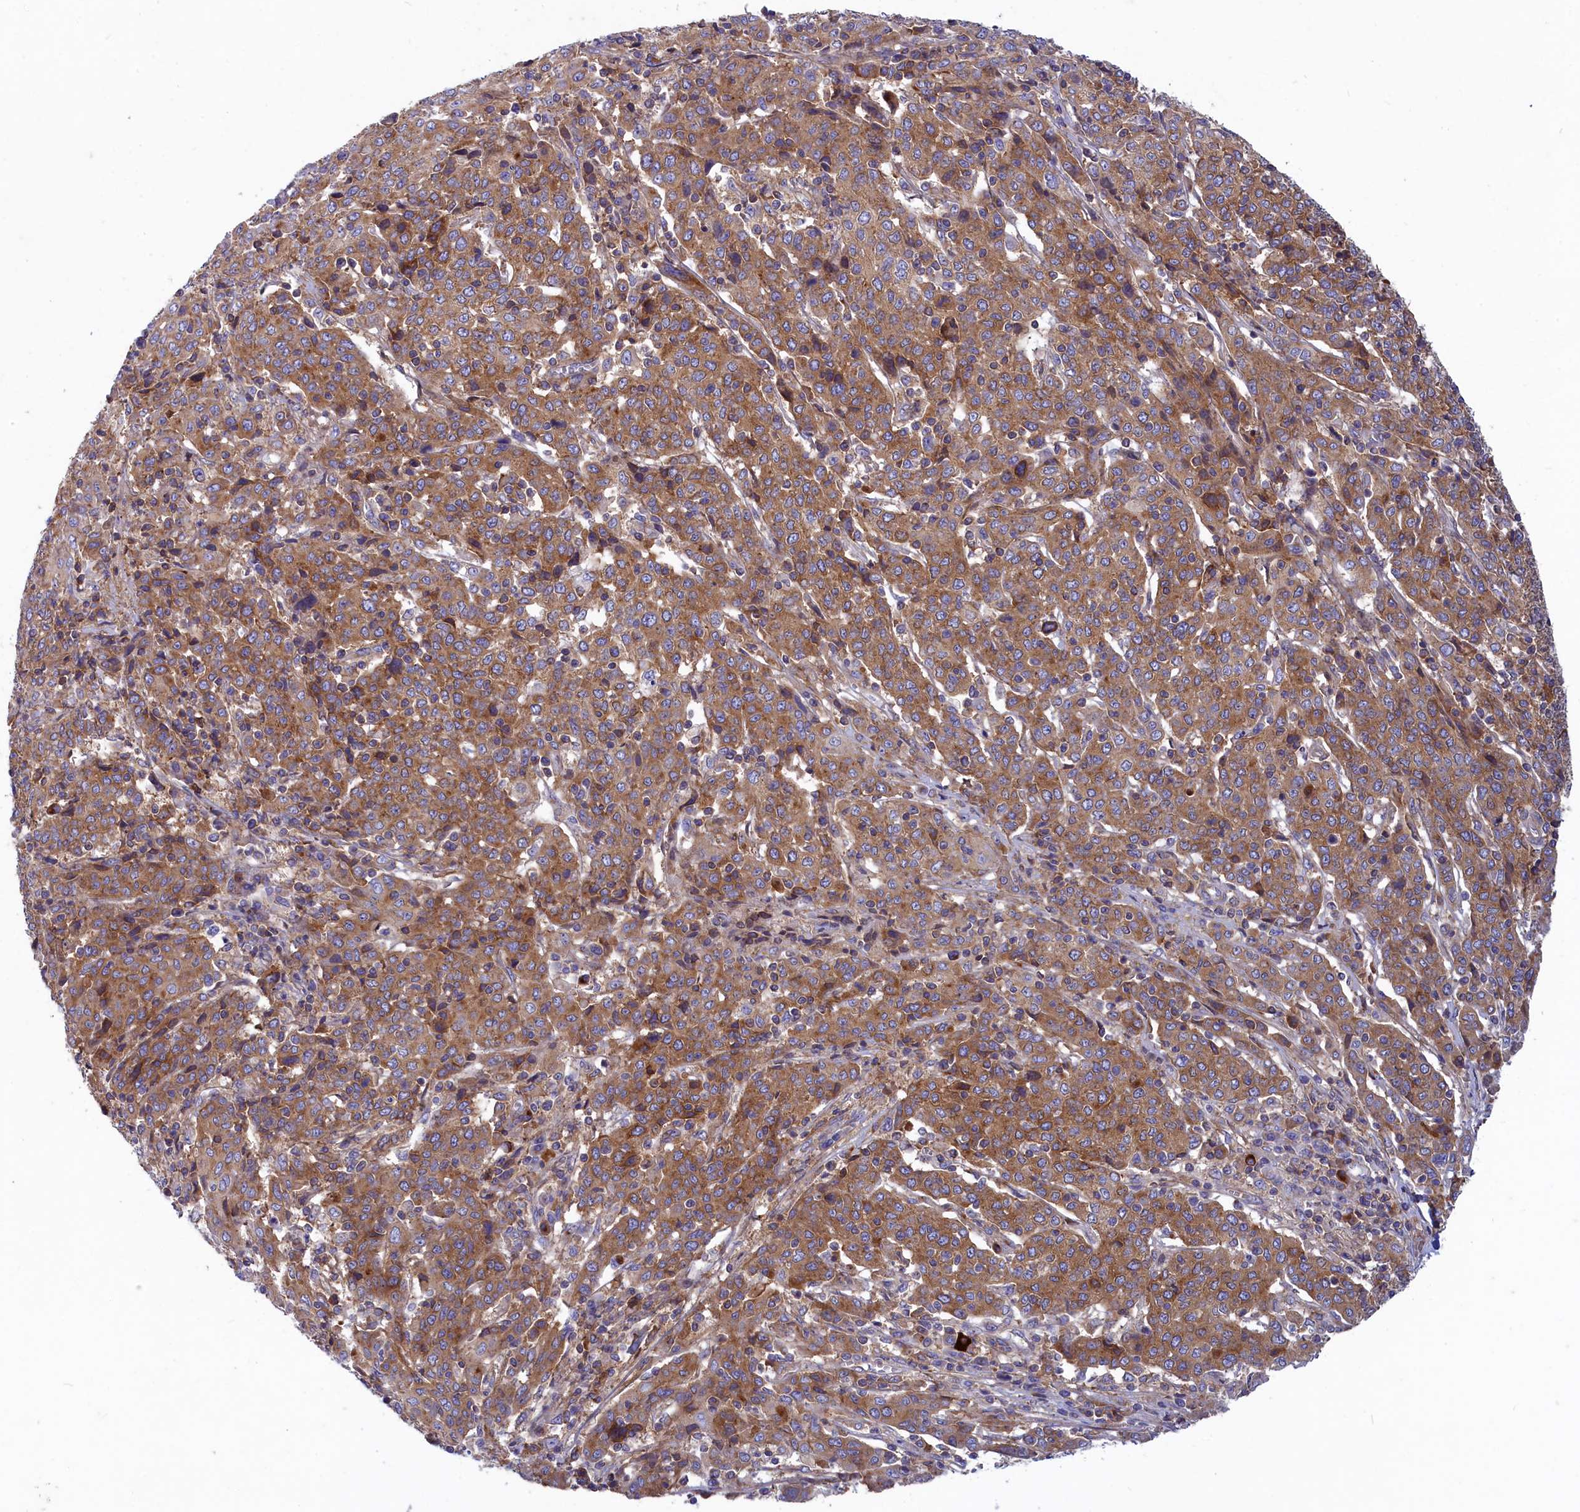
{"staining": {"intensity": "moderate", "quantity": ">75%", "location": "cytoplasmic/membranous"}, "tissue": "cervical cancer", "cell_type": "Tumor cells", "image_type": "cancer", "snomed": [{"axis": "morphology", "description": "Squamous cell carcinoma, NOS"}, {"axis": "topography", "description": "Cervix"}], "caption": "This is an image of immunohistochemistry staining of cervical cancer (squamous cell carcinoma), which shows moderate staining in the cytoplasmic/membranous of tumor cells.", "gene": "SCAMP4", "patient": {"sex": "female", "age": 67}}